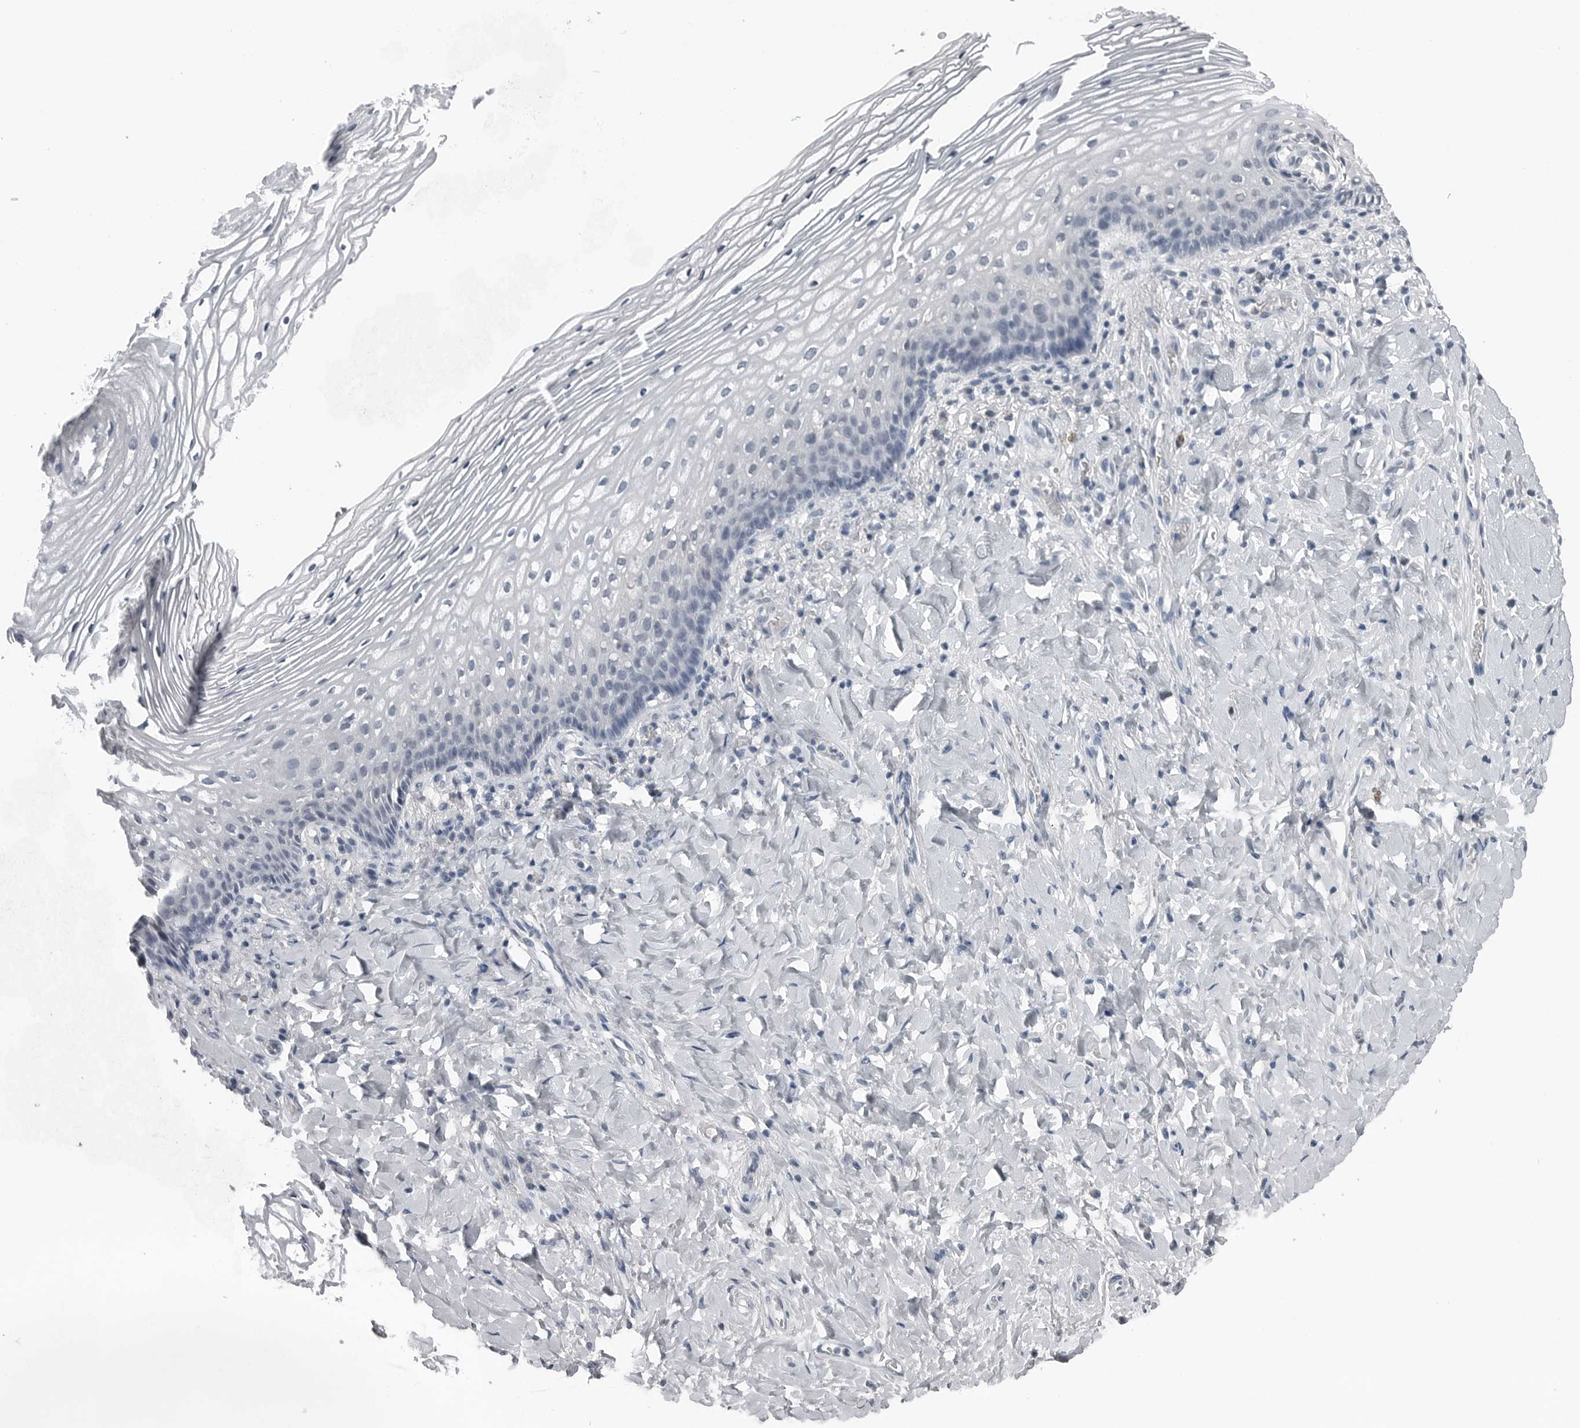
{"staining": {"intensity": "negative", "quantity": "none", "location": "none"}, "tissue": "vagina", "cell_type": "Squamous epithelial cells", "image_type": "normal", "snomed": [{"axis": "morphology", "description": "Normal tissue, NOS"}, {"axis": "topography", "description": "Vagina"}], "caption": "Squamous epithelial cells show no significant protein expression in unremarkable vagina. (Immunohistochemistry, brightfield microscopy, high magnification).", "gene": "SPINK1", "patient": {"sex": "female", "age": 60}}